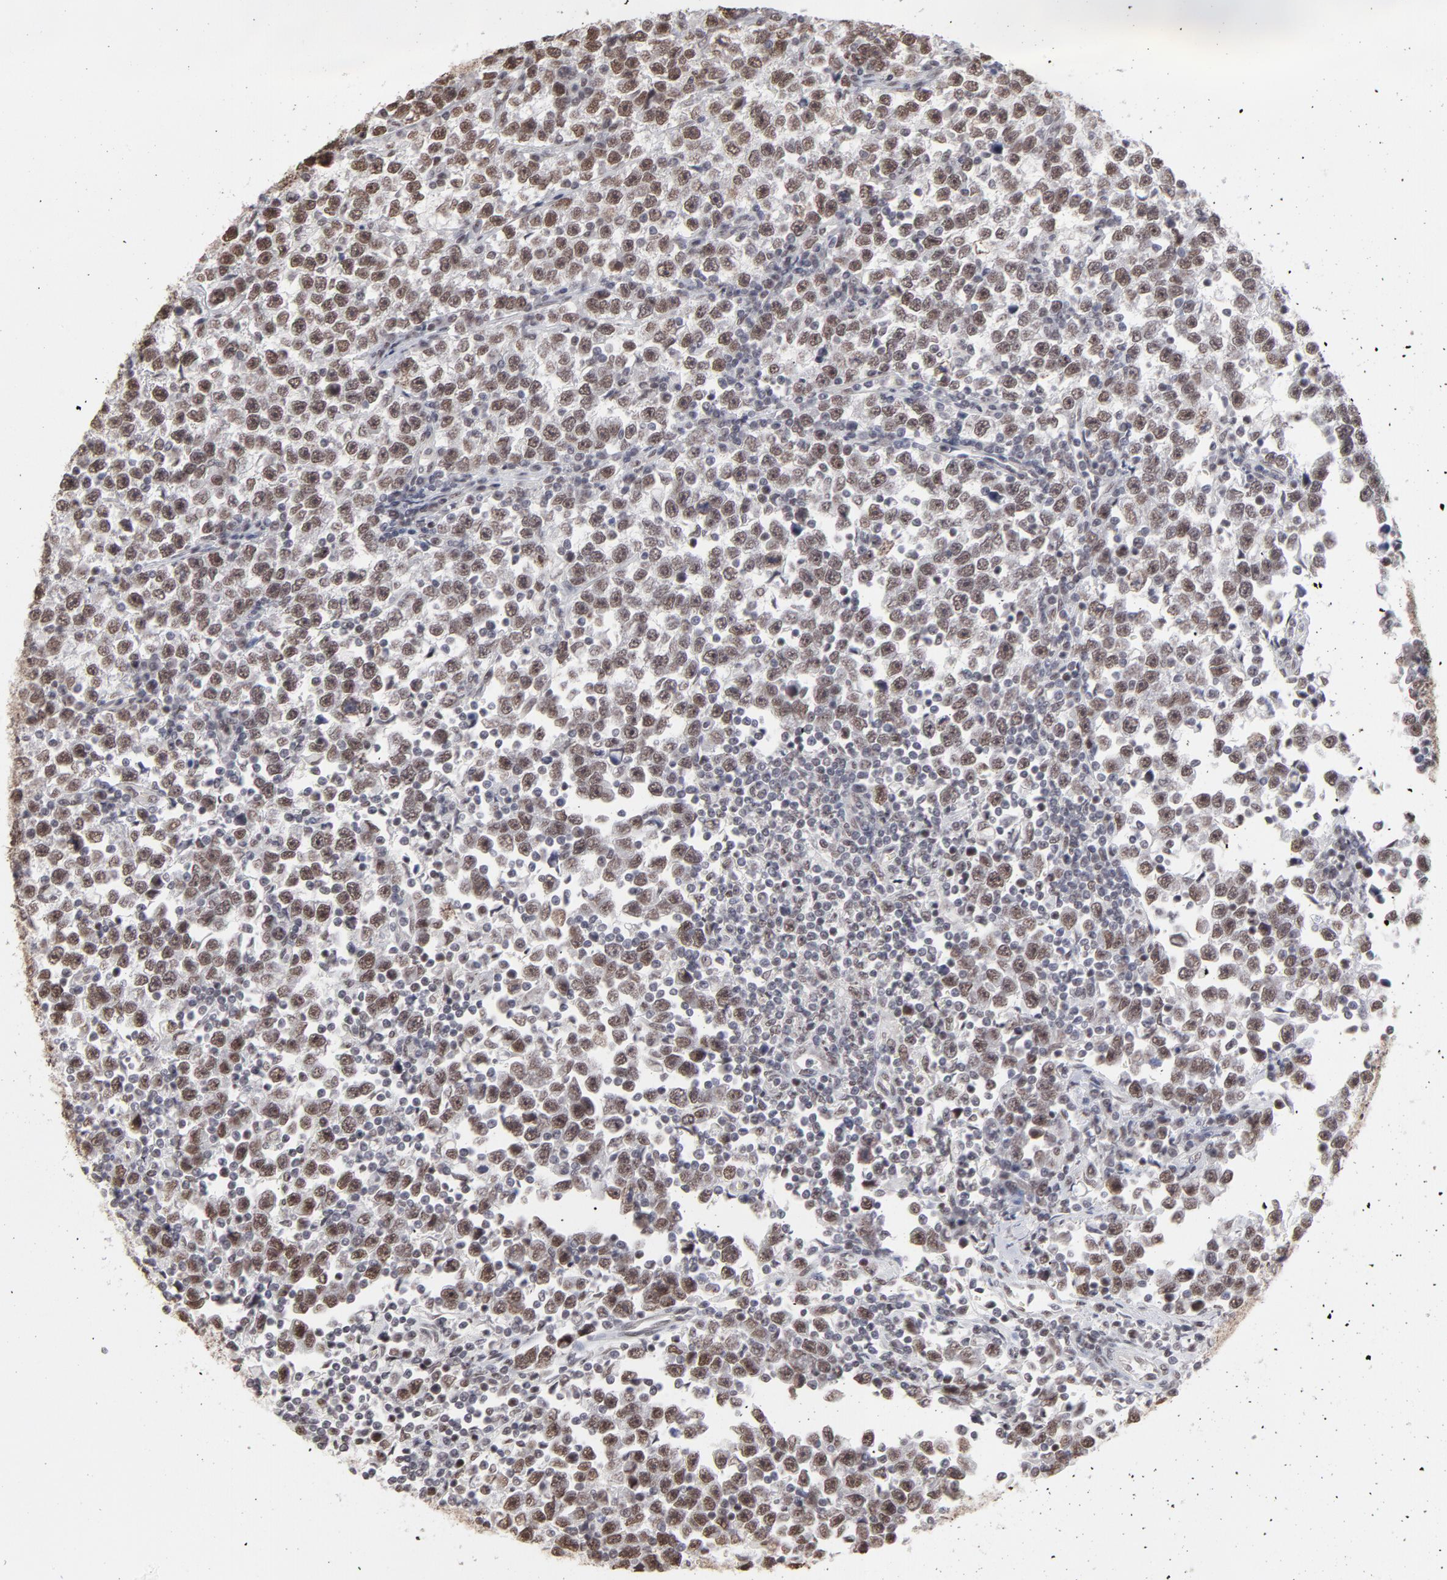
{"staining": {"intensity": "strong", "quantity": "25%-75%", "location": "cytoplasmic/membranous,nuclear"}, "tissue": "testis cancer", "cell_type": "Tumor cells", "image_type": "cancer", "snomed": [{"axis": "morphology", "description": "Seminoma, NOS"}, {"axis": "topography", "description": "Testis"}], "caption": "Immunohistochemical staining of testis cancer (seminoma) reveals high levels of strong cytoplasmic/membranous and nuclear staining in about 25%-75% of tumor cells.", "gene": "ZNF3", "patient": {"sex": "male", "age": 43}}